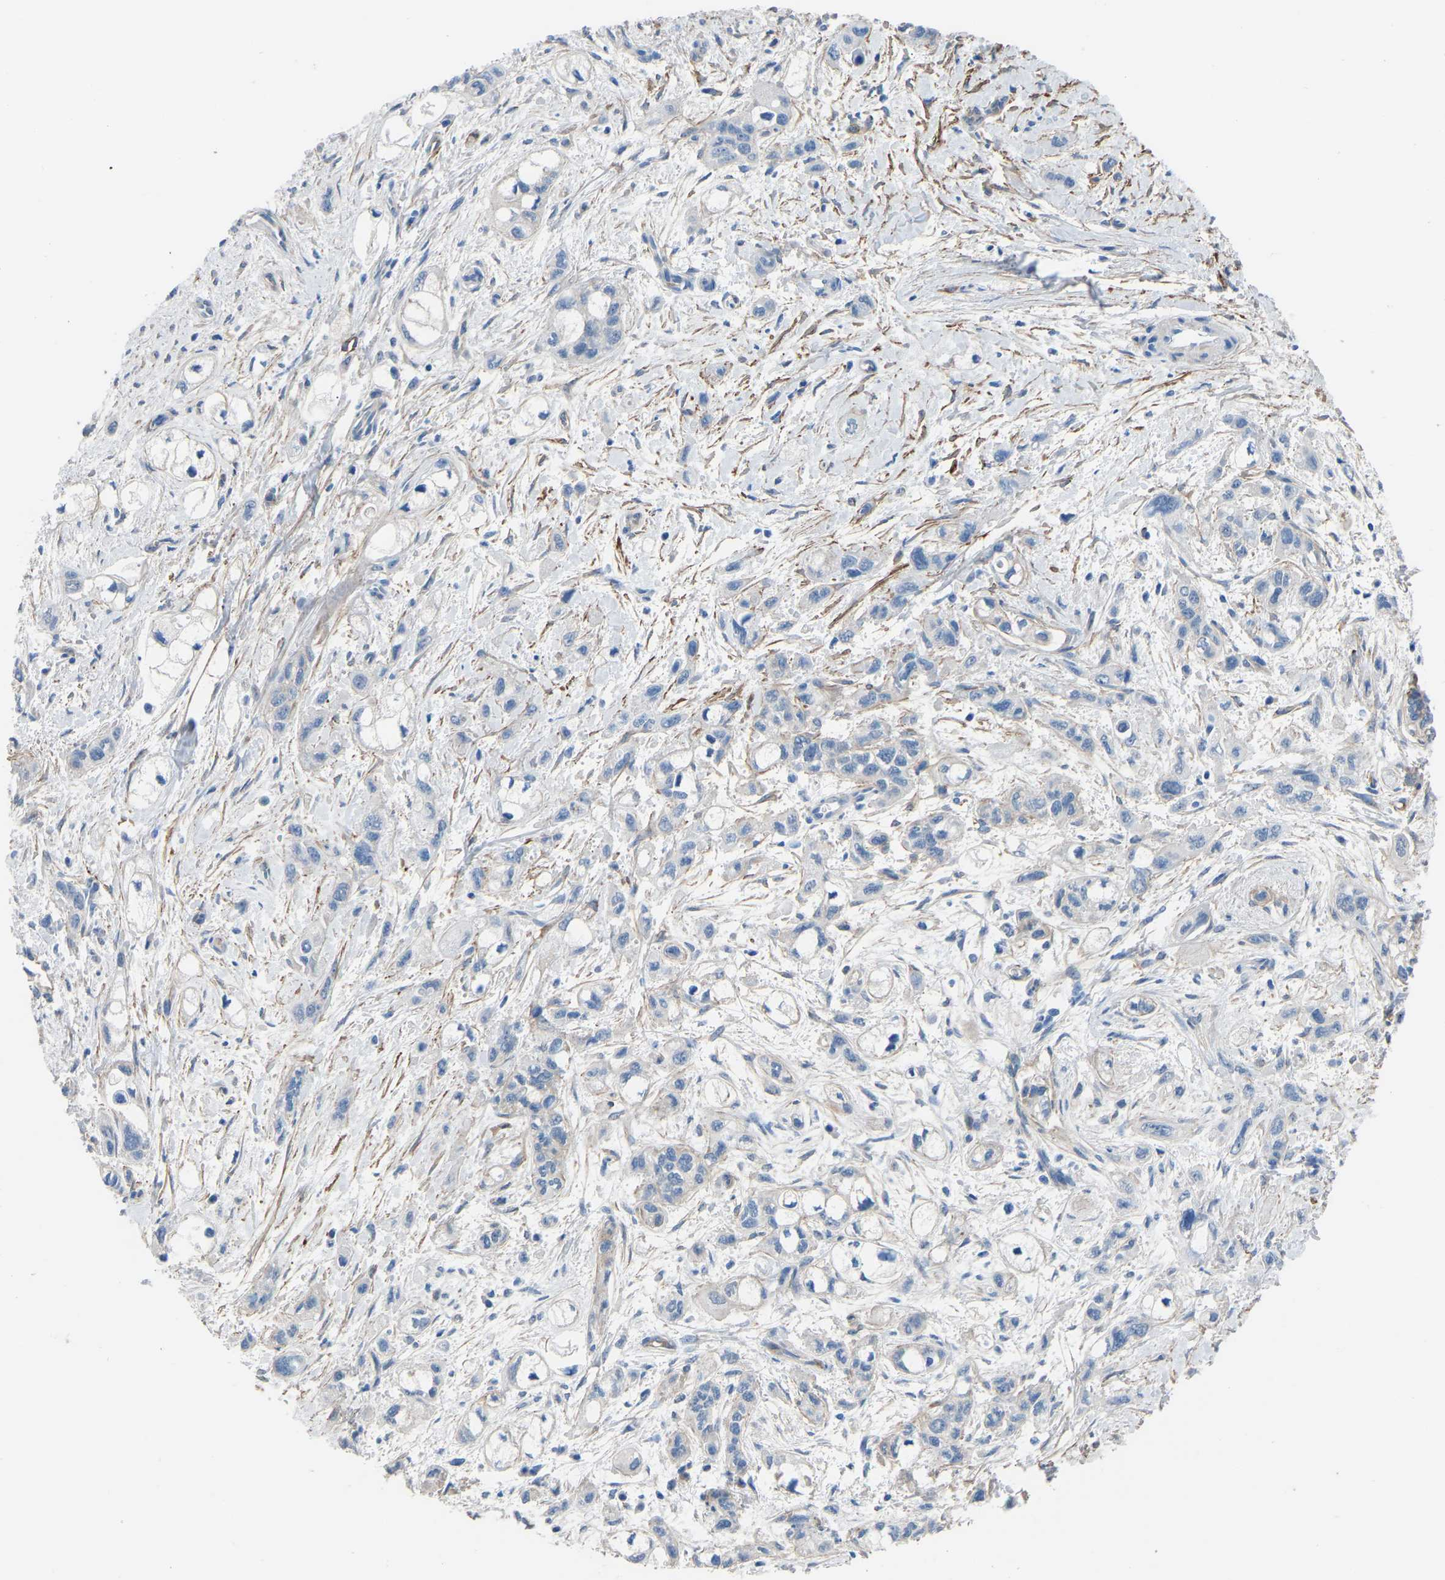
{"staining": {"intensity": "weak", "quantity": "<25%", "location": "cytoplasmic/membranous"}, "tissue": "pancreatic cancer", "cell_type": "Tumor cells", "image_type": "cancer", "snomed": [{"axis": "morphology", "description": "Adenocarcinoma, NOS"}, {"axis": "topography", "description": "Pancreas"}], "caption": "Histopathology image shows no significant protein positivity in tumor cells of pancreatic adenocarcinoma. (Stains: DAB (3,3'-diaminobenzidine) immunohistochemistry (IHC) with hematoxylin counter stain, Microscopy: brightfield microscopy at high magnification).", "gene": "MYH10", "patient": {"sex": "male", "age": 74}}